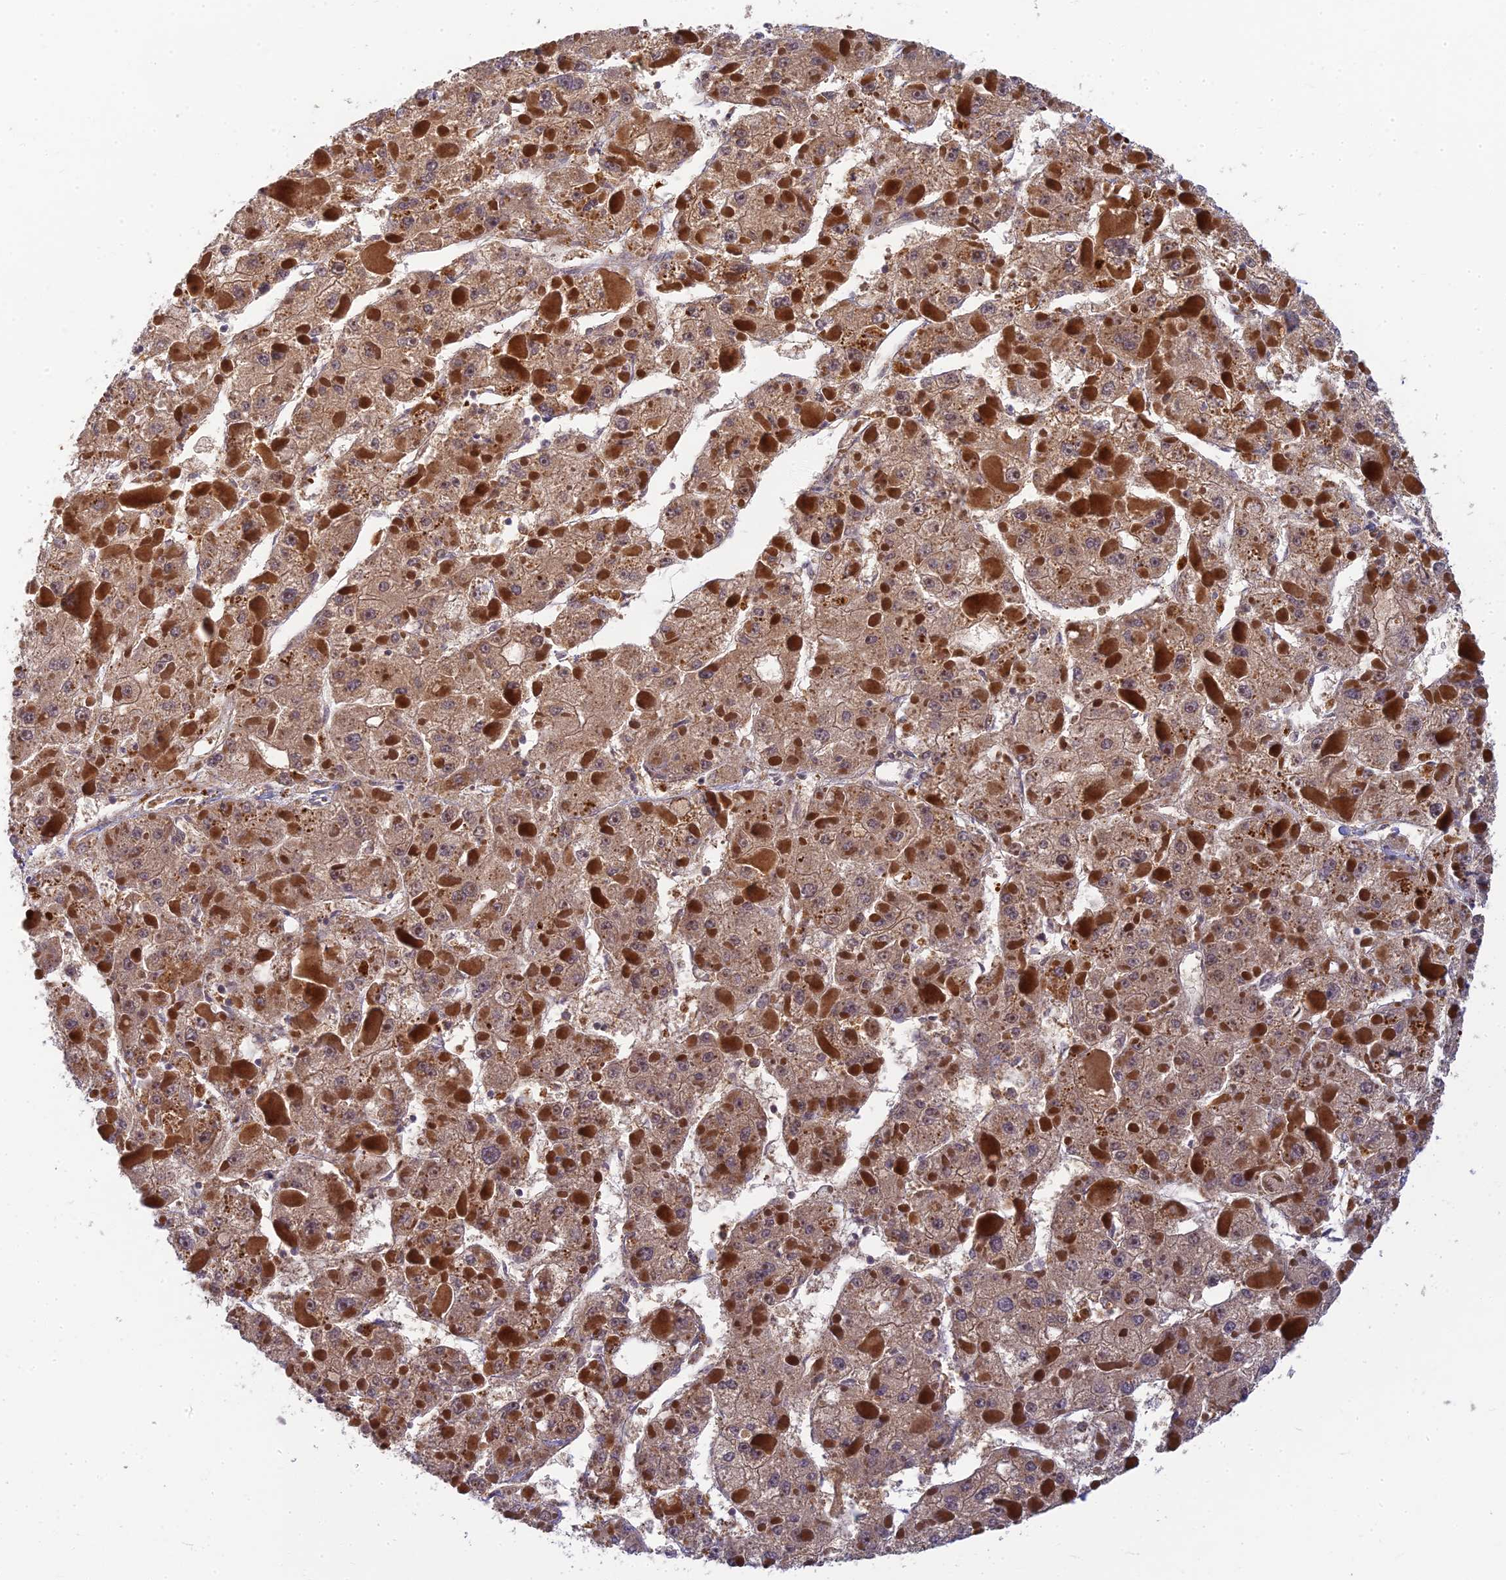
{"staining": {"intensity": "moderate", "quantity": ">75%", "location": "cytoplasmic/membranous"}, "tissue": "liver cancer", "cell_type": "Tumor cells", "image_type": "cancer", "snomed": [{"axis": "morphology", "description": "Carcinoma, Hepatocellular, NOS"}, {"axis": "topography", "description": "Liver"}], "caption": "Liver cancer (hepatocellular carcinoma) was stained to show a protein in brown. There is medium levels of moderate cytoplasmic/membranous expression in about >75% of tumor cells.", "gene": "RGL3", "patient": {"sex": "female", "age": 73}}